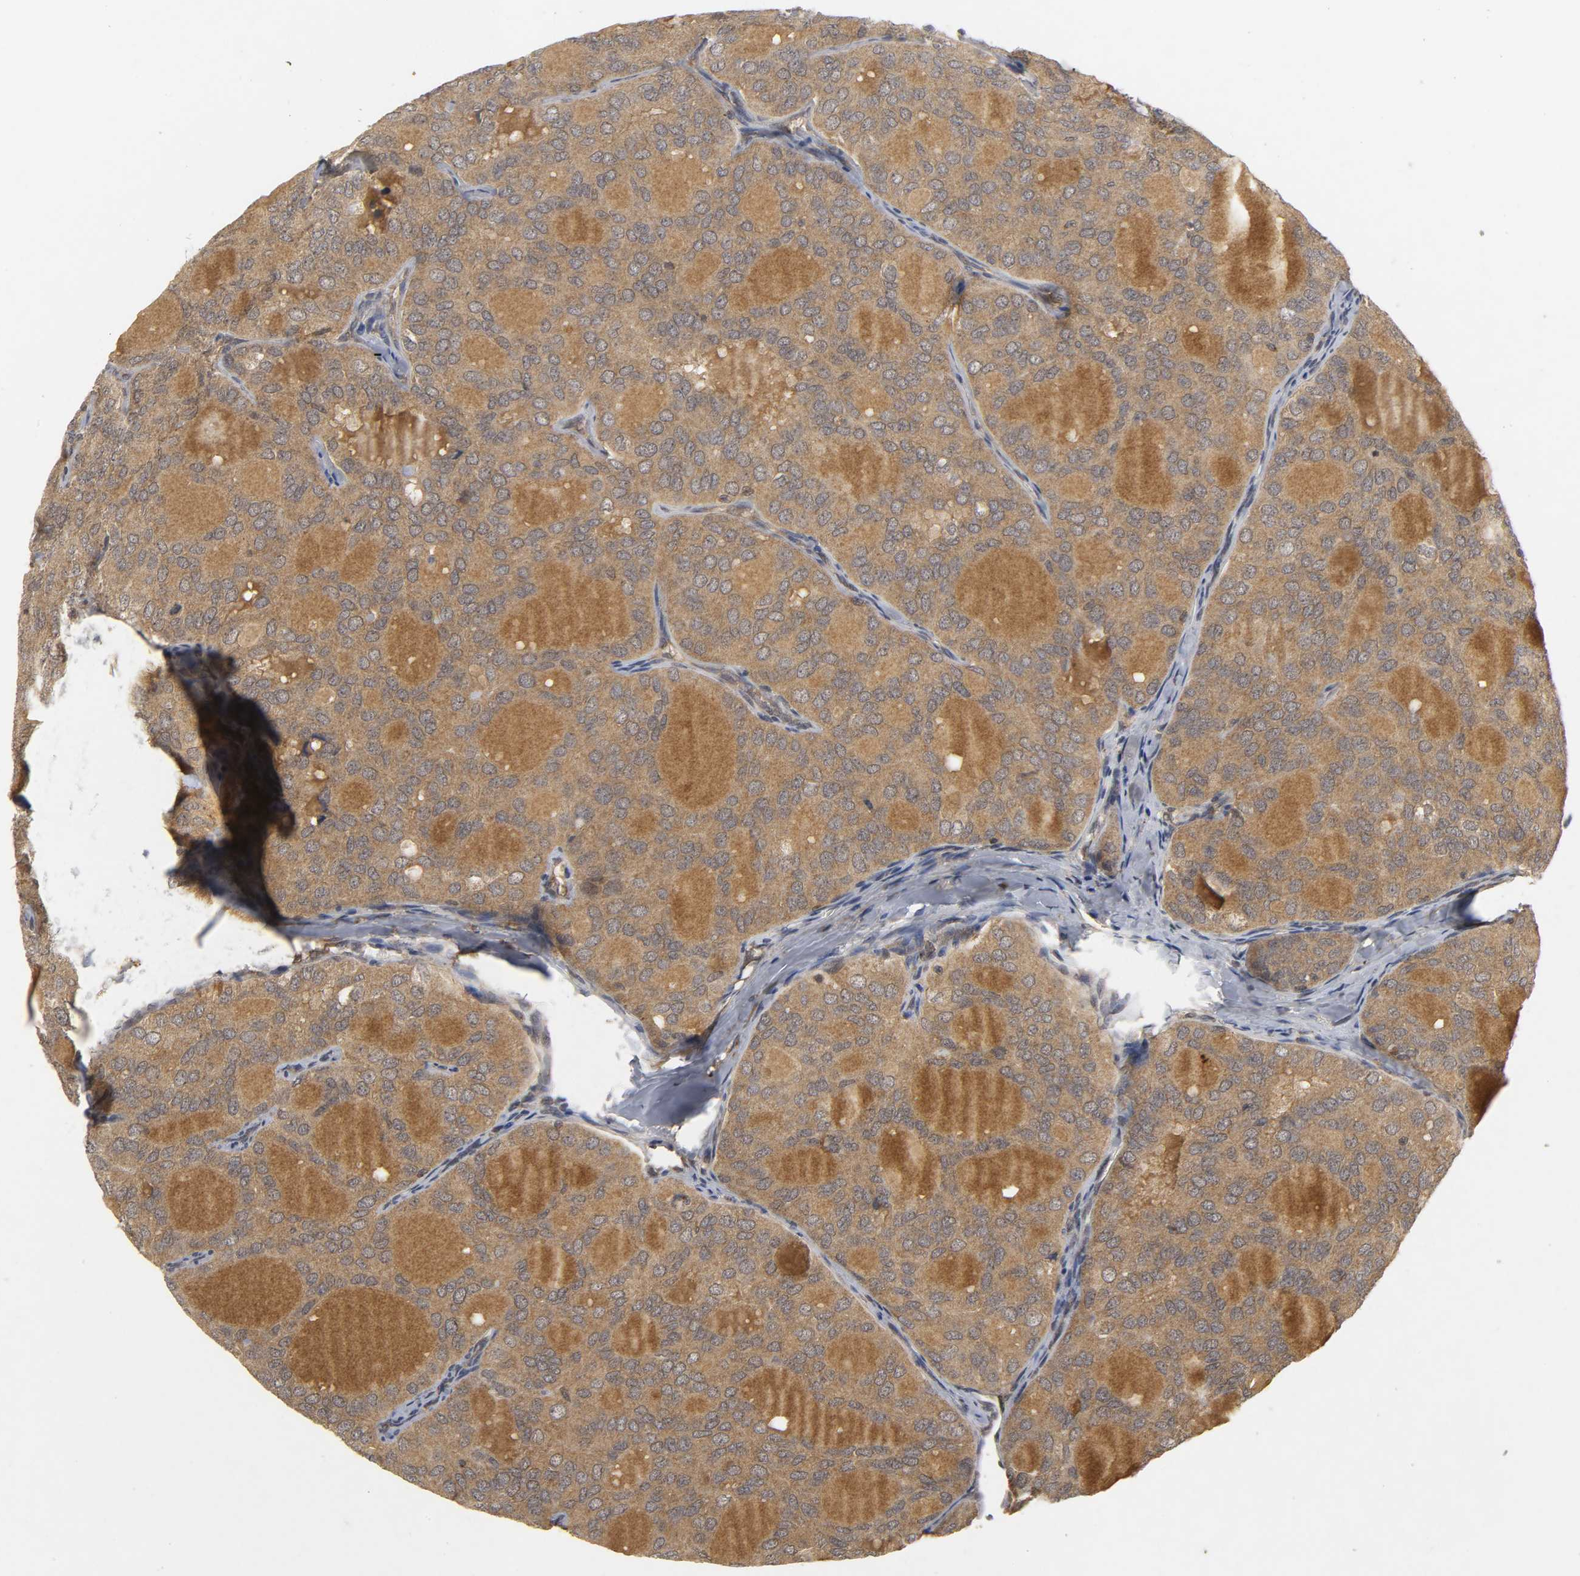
{"staining": {"intensity": "moderate", "quantity": ">75%", "location": "cytoplasmic/membranous"}, "tissue": "thyroid cancer", "cell_type": "Tumor cells", "image_type": "cancer", "snomed": [{"axis": "morphology", "description": "Follicular adenoma carcinoma, NOS"}, {"axis": "topography", "description": "Thyroid gland"}], "caption": "A photomicrograph showing moderate cytoplasmic/membranous staining in approximately >75% of tumor cells in thyroid follicular adenoma carcinoma, as visualized by brown immunohistochemical staining.", "gene": "TRAF6", "patient": {"sex": "male", "age": 75}}